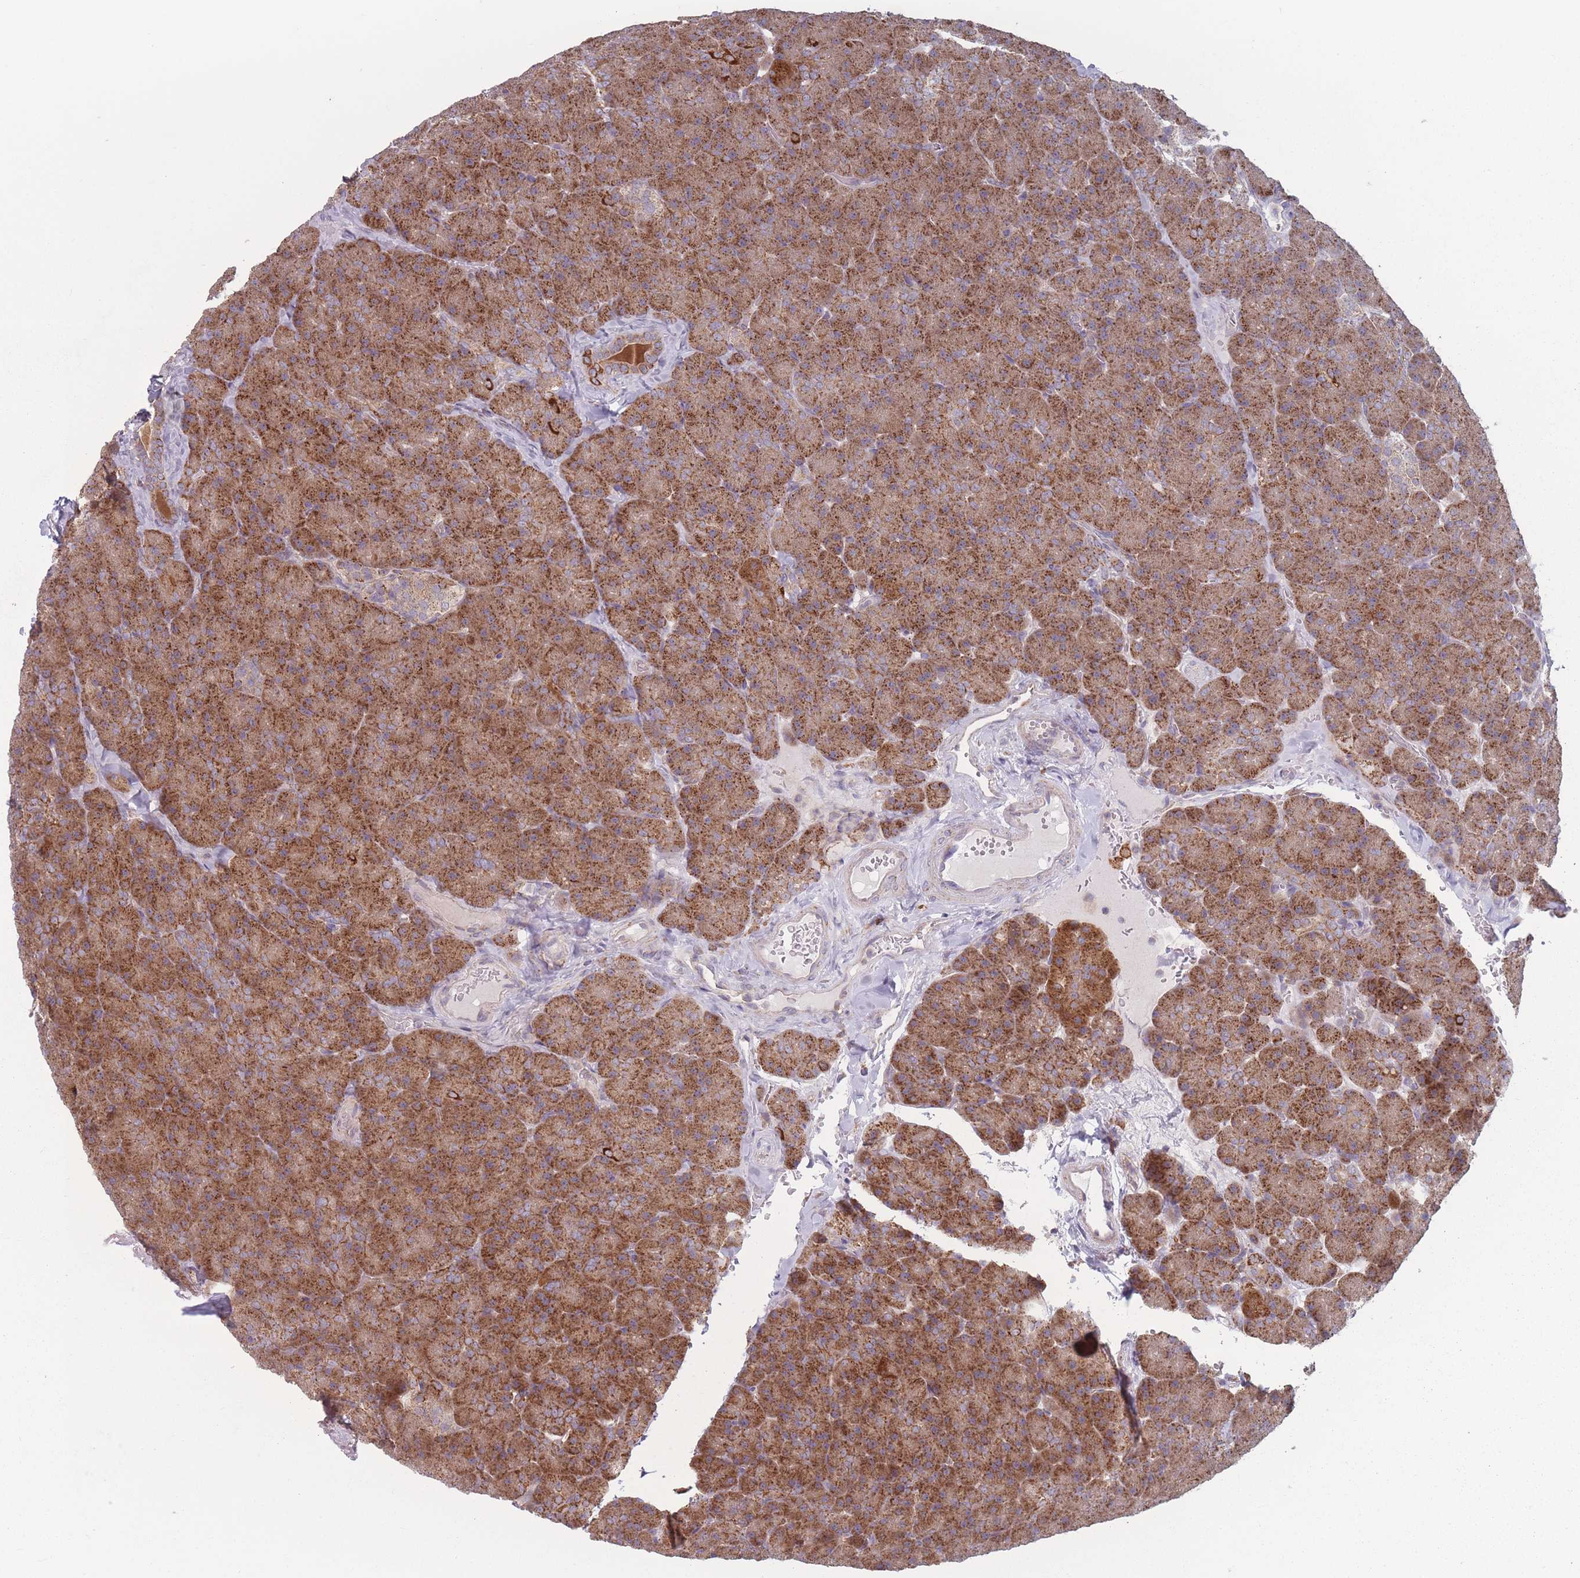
{"staining": {"intensity": "strong", "quantity": ">75%", "location": "cytoplasmic/membranous"}, "tissue": "pancreas", "cell_type": "Exocrine glandular cells", "image_type": "normal", "snomed": [{"axis": "morphology", "description": "Normal tissue, NOS"}, {"axis": "topography", "description": "Pancreas"}], "caption": "Strong cytoplasmic/membranous positivity for a protein is identified in about >75% of exocrine glandular cells of unremarkable pancreas using IHC.", "gene": "OR10Q1", "patient": {"sex": "male", "age": 36}}